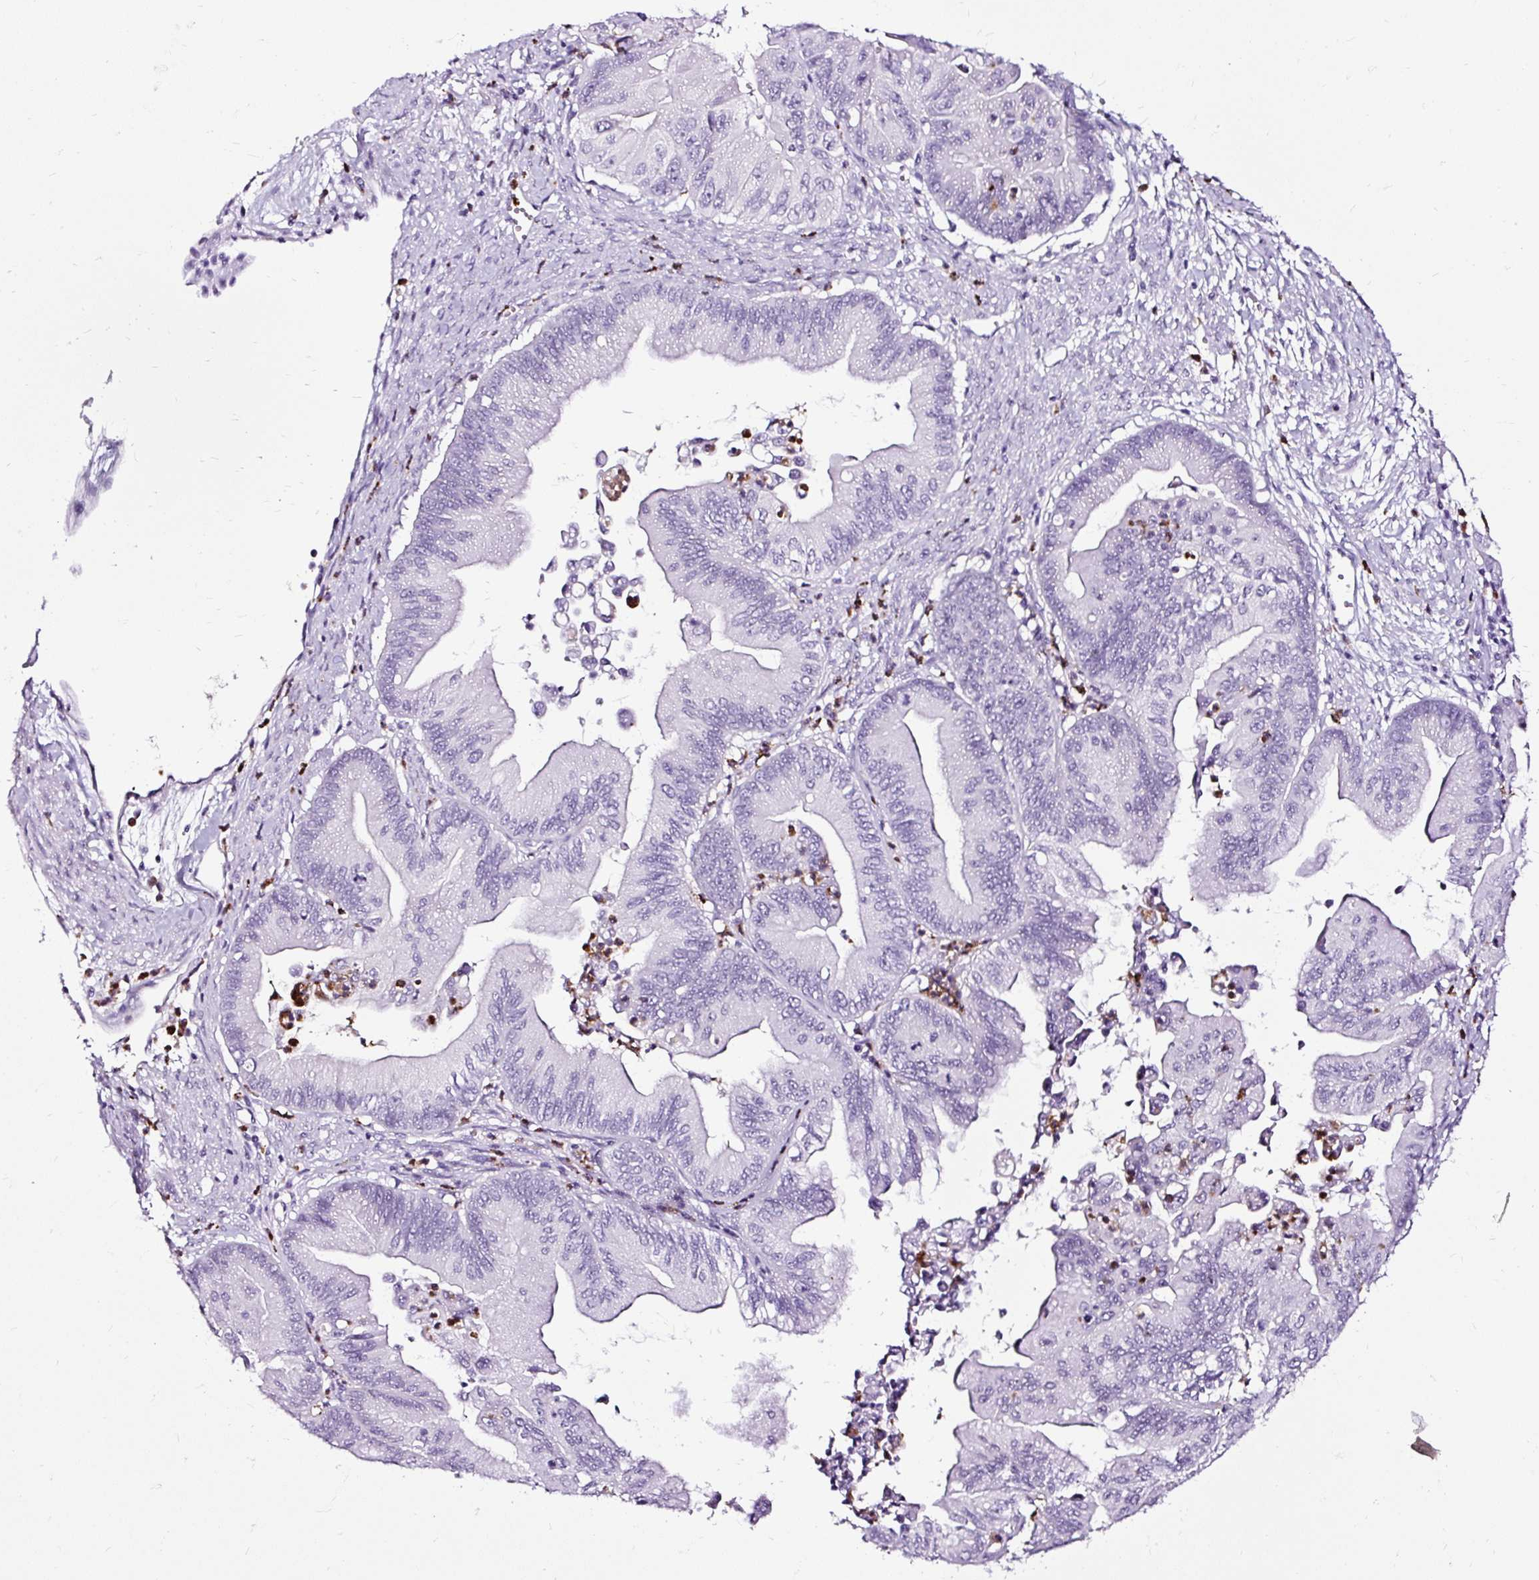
{"staining": {"intensity": "negative", "quantity": "none", "location": "none"}, "tissue": "ovarian cancer", "cell_type": "Tumor cells", "image_type": "cancer", "snomed": [{"axis": "morphology", "description": "Cystadenocarcinoma, mucinous, NOS"}, {"axis": "topography", "description": "Ovary"}], "caption": "Tumor cells show no significant positivity in ovarian mucinous cystadenocarcinoma. (Brightfield microscopy of DAB IHC at high magnification).", "gene": "SLC7A8", "patient": {"sex": "female", "age": 71}}